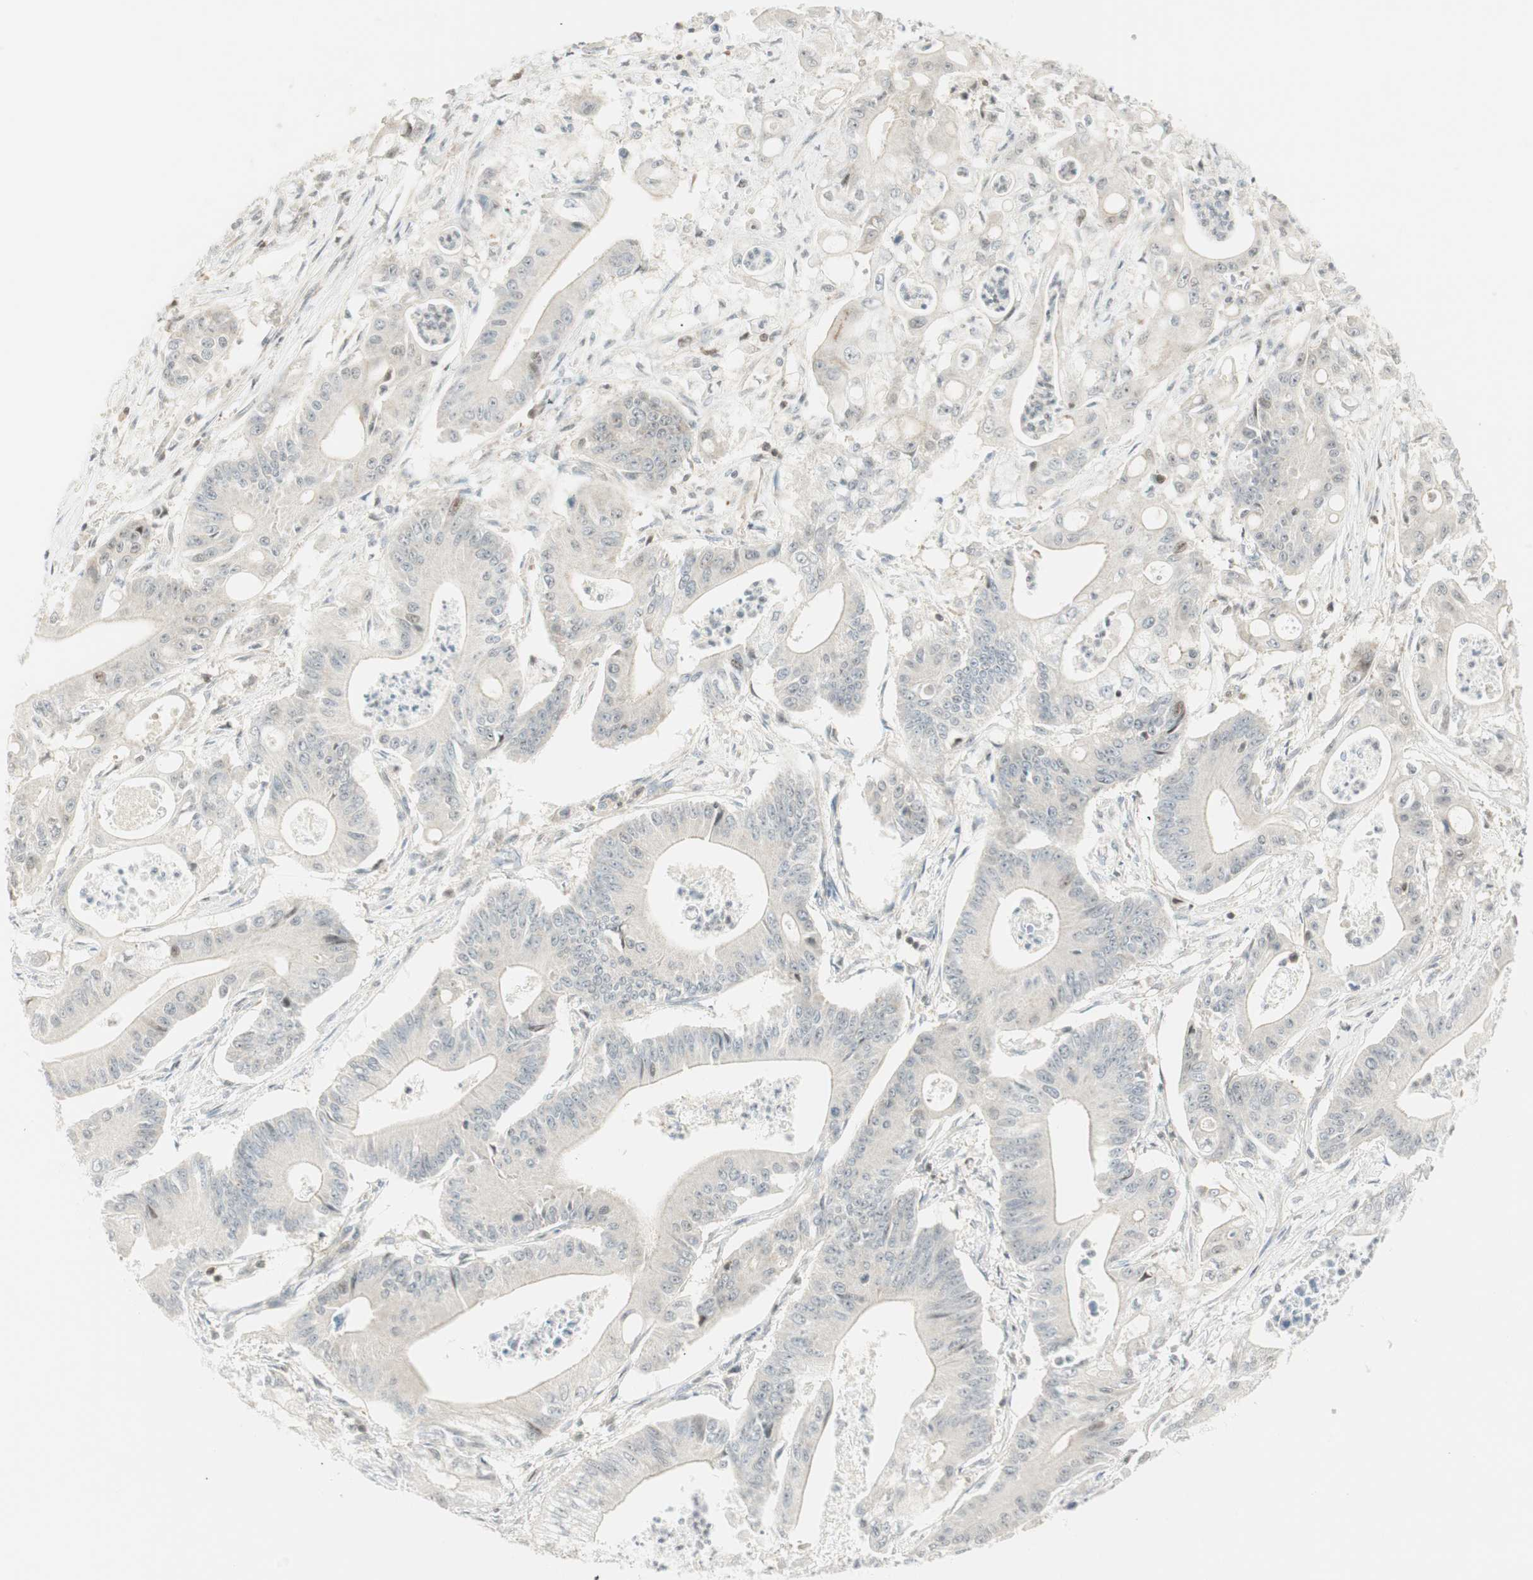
{"staining": {"intensity": "weak", "quantity": ">75%", "location": "cytoplasmic/membranous"}, "tissue": "pancreatic cancer", "cell_type": "Tumor cells", "image_type": "cancer", "snomed": [{"axis": "morphology", "description": "Normal tissue, NOS"}, {"axis": "topography", "description": "Lymph node"}], "caption": "Immunohistochemistry (DAB (3,3'-diaminobenzidine)) staining of human pancreatic cancer exhibits weak cytoplasmic/membranous protein positivity in approximately >75% of tumor cells.", "gene": "PPP1CA", "patient": {"sex": "male", "age": 62}}